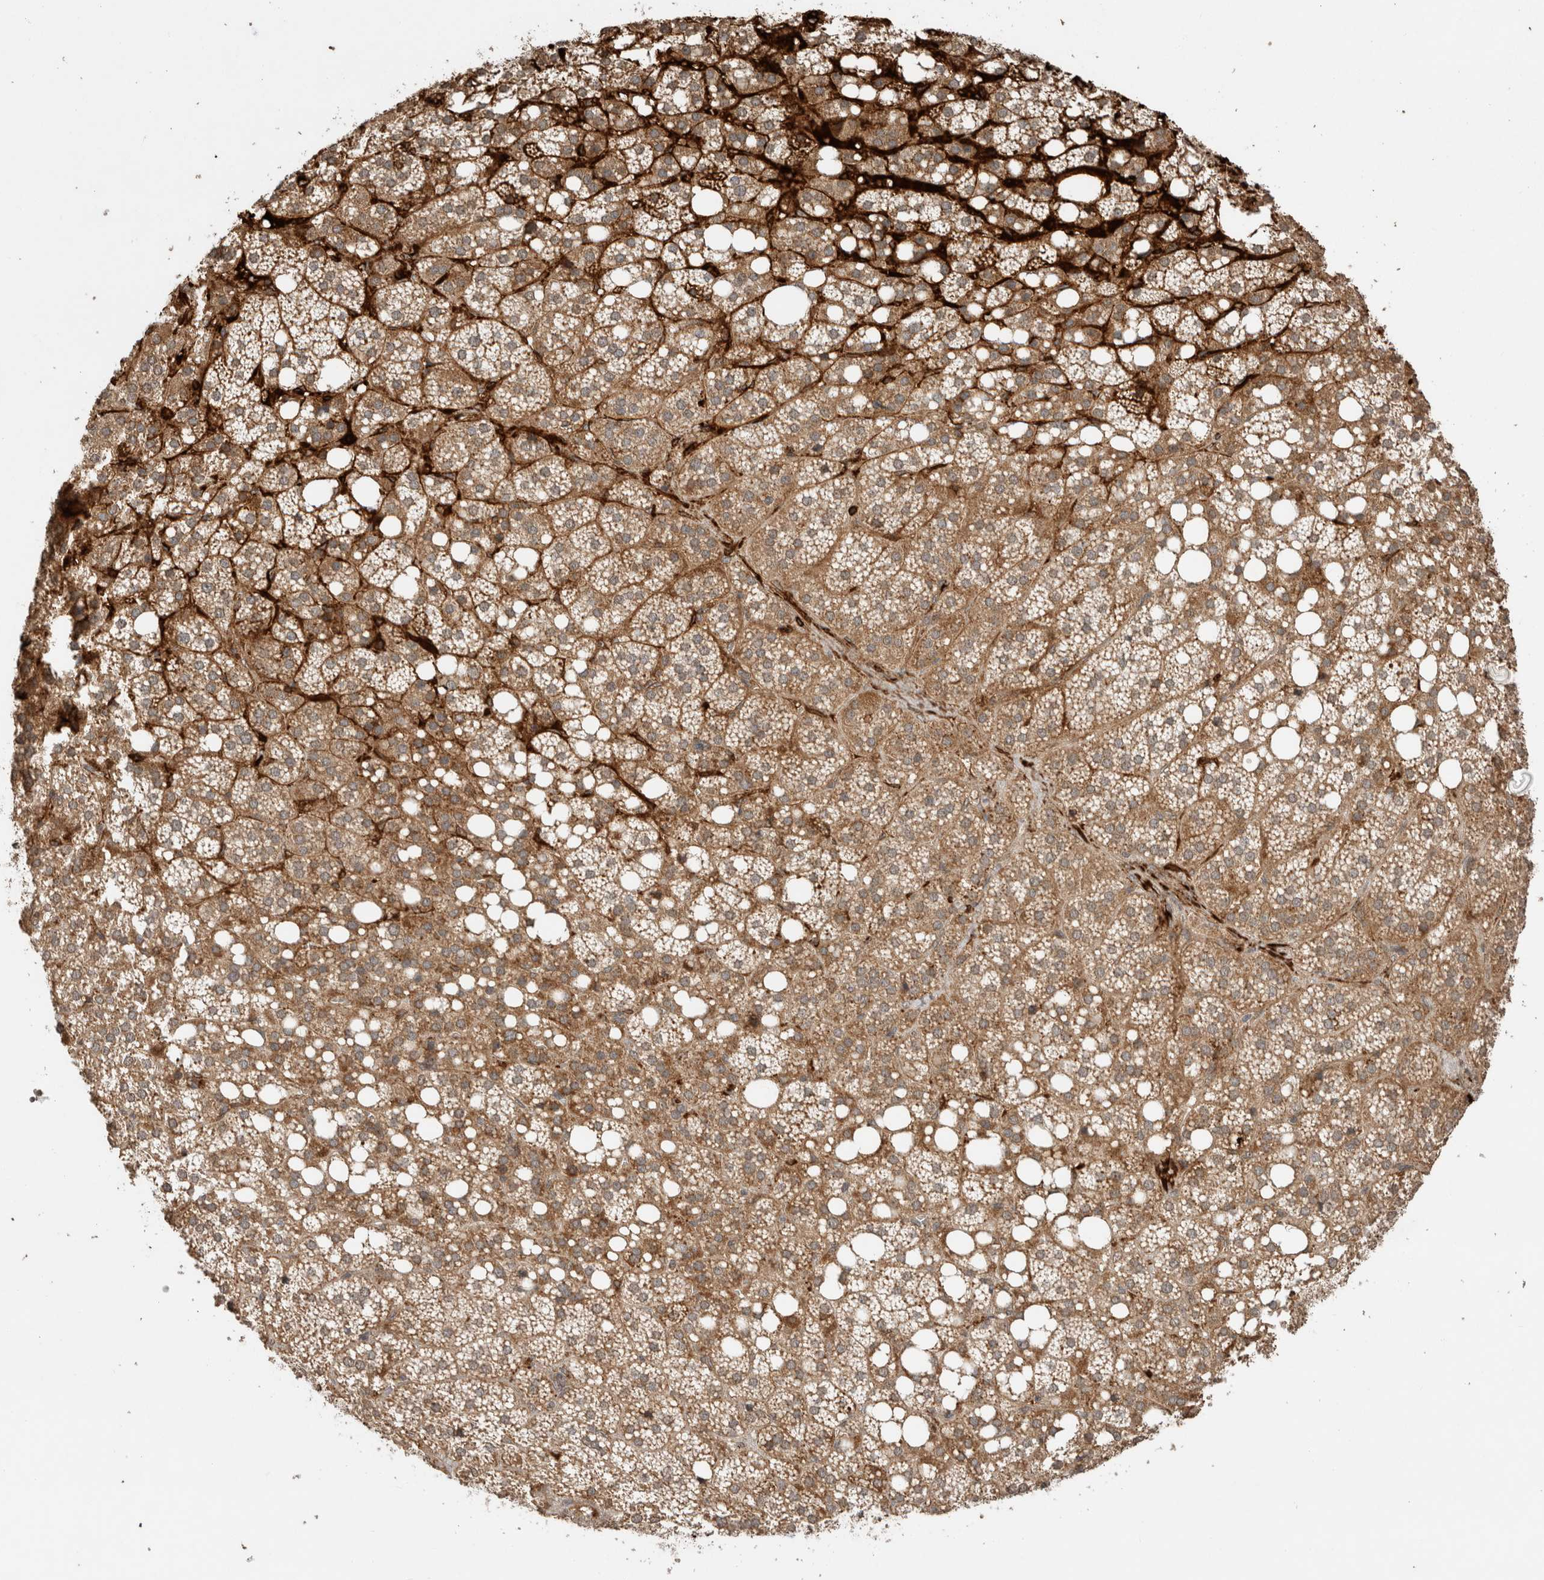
{"staining": {"intensity": "moderate", "quantity": ">75%", "location": "cytoplasmic/membranous"}, "tissue": "adrenal gland", "cell_type": "Glandular cells", "image_type": "normal", "snomed": [{"axis": "morphology", "description": "Normal tissue, NOS"}, {"axis": "topography", "description": "Adrenal gland"}], "caption": "Immunohistochemical staining of unremarkable human adrenal gland demonstrates medium levels of moderate cytoplasmic/membranous positivity in about >75% of glandular cells. (IHC, brightfield microscopy, high magnification).", "gene": "FAM3A", "patient": {"sex": "female", "age": 59}}